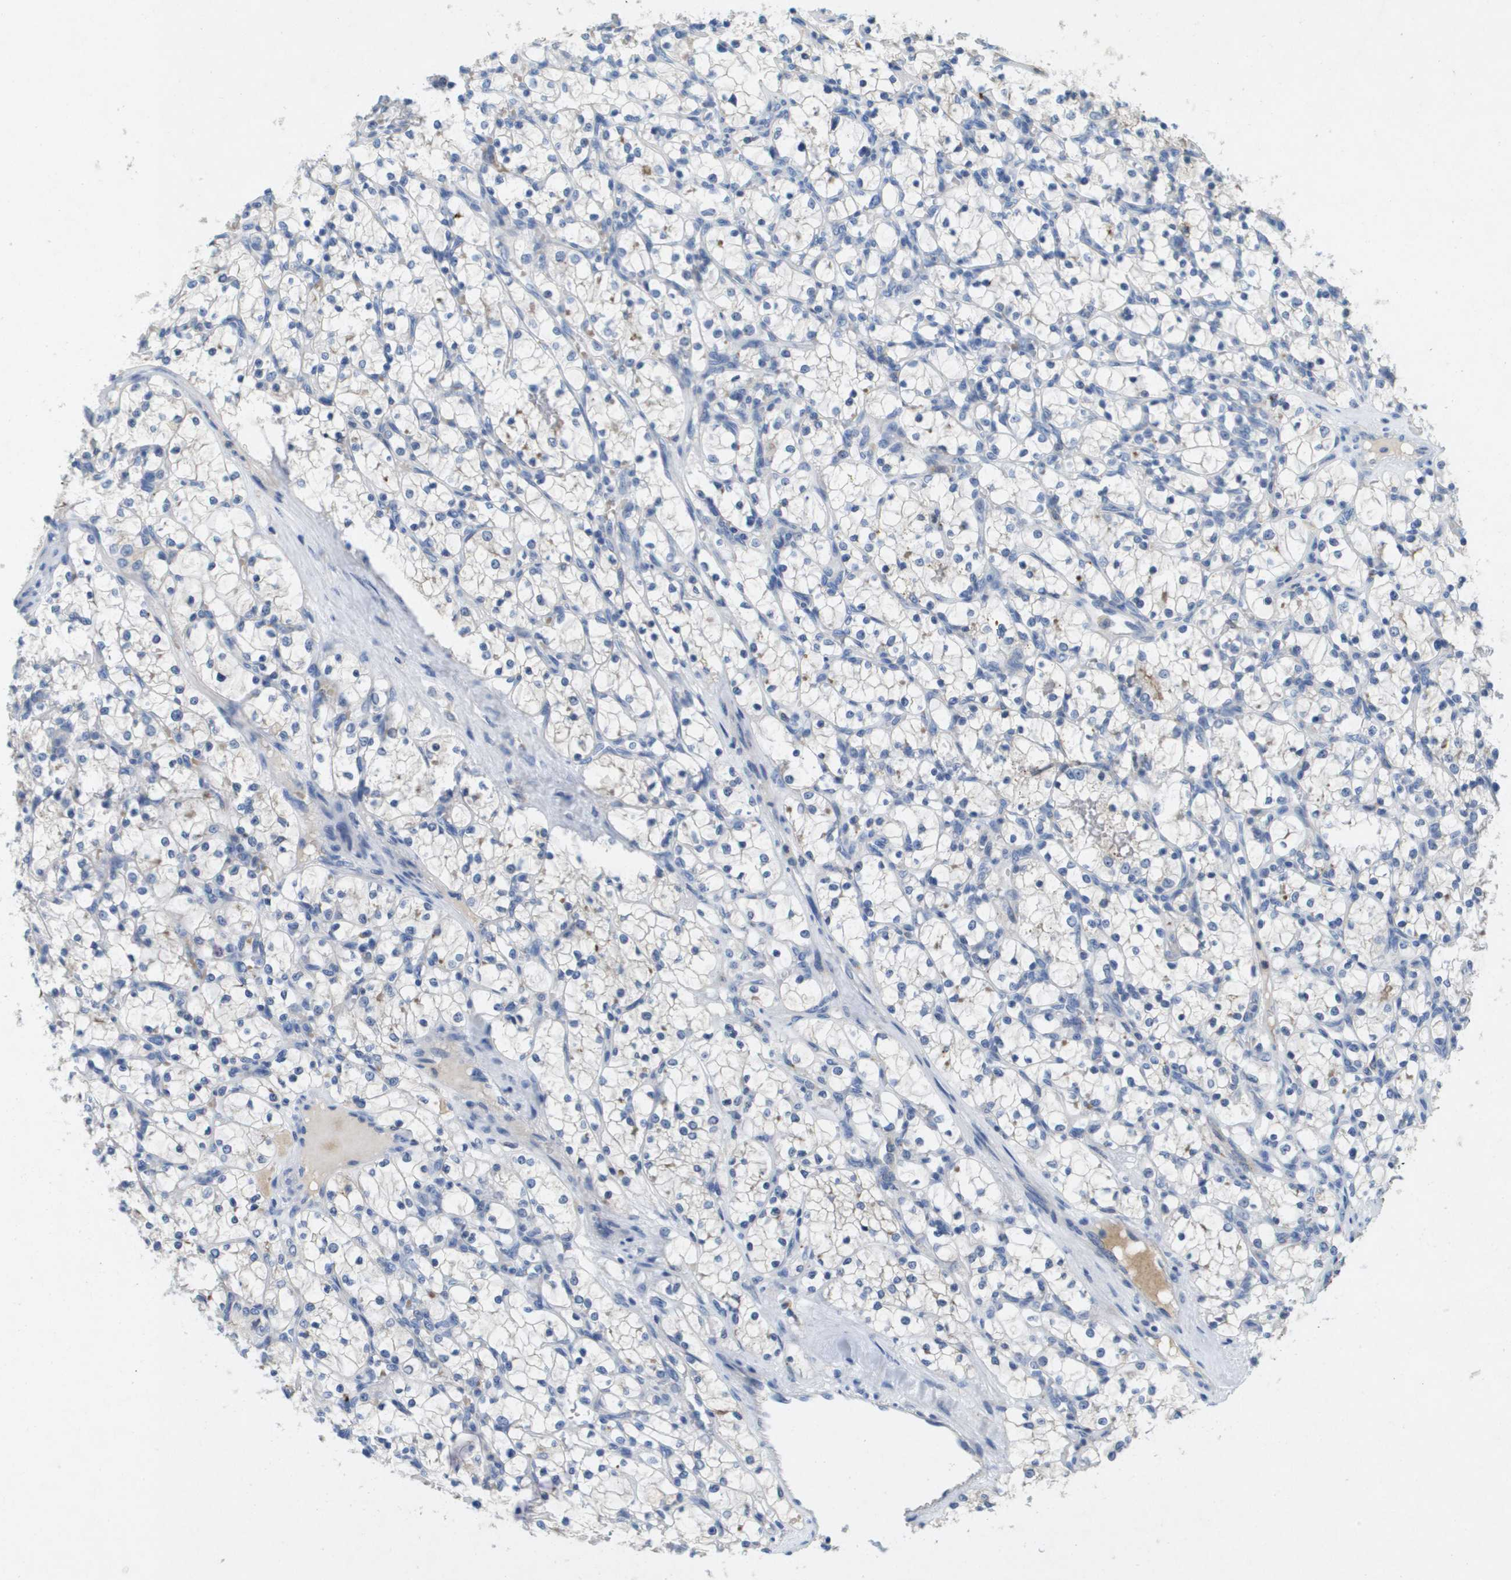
{"staining": {"intensity": "negative", "quantity": "none", "location": "none"}, "tissue": "renal cancer", "cell_type": "Tumor cells", "image_type": "cancer", "snomed": [{"axis": "morphology", "description": "Adenocarcinoma, NOS"}, {"axis": "topography", "description": "Kidney"}], "caption": "Immunohistochemistry (IHC) micrograph of neoplastic tissue: human renal adenocarcinoma stained with DAB displays no significant protein staining in tumor cells. The staining is performed using DAB brown chromogen with nuclei counter-stained in using hematoxylin.", "gene": "LIPG", "patient": {"sex": "female", "age": 69}}